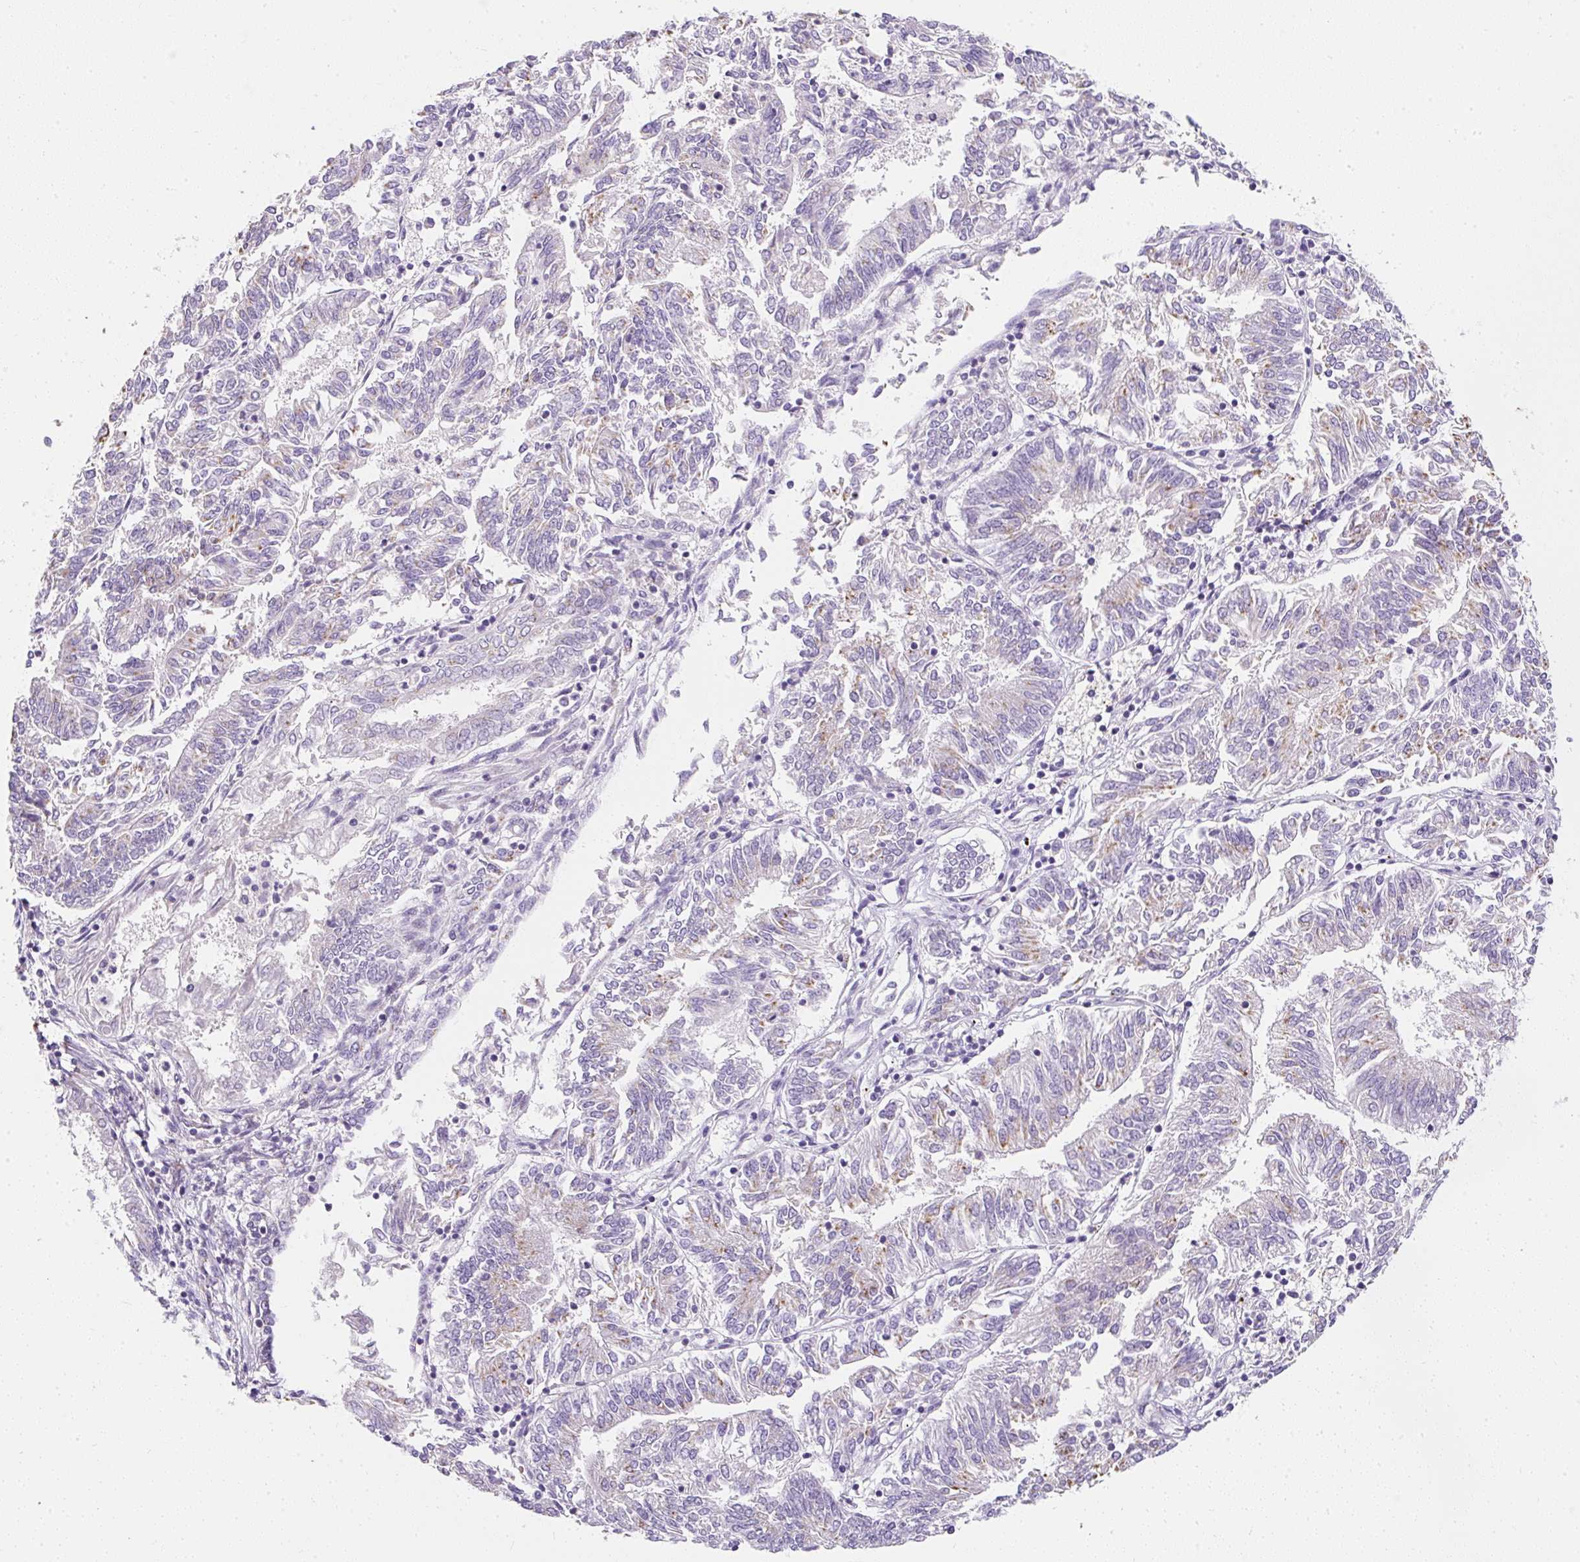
{"staining": {"intensity": "moderate", "quantity": "25%-75%", "location": "cytoplasmic/membranous"}, "tissue": "endometrial cancer", "cell_type": "Tumor cells", "image_type": "cancer", "snomed": [{"axis": "morphology", "description": "Adenocarcinoma, NOS"}, {"axis": "topography", "description": "Endometrium"}], "caption": "Endometrial adenocarcinoma stained for a protein shows moderate cytoplasmic/membranous positivity in tumor cells.", "gene": "DTX4", "patient": {"sex": "female", "age": 58}}